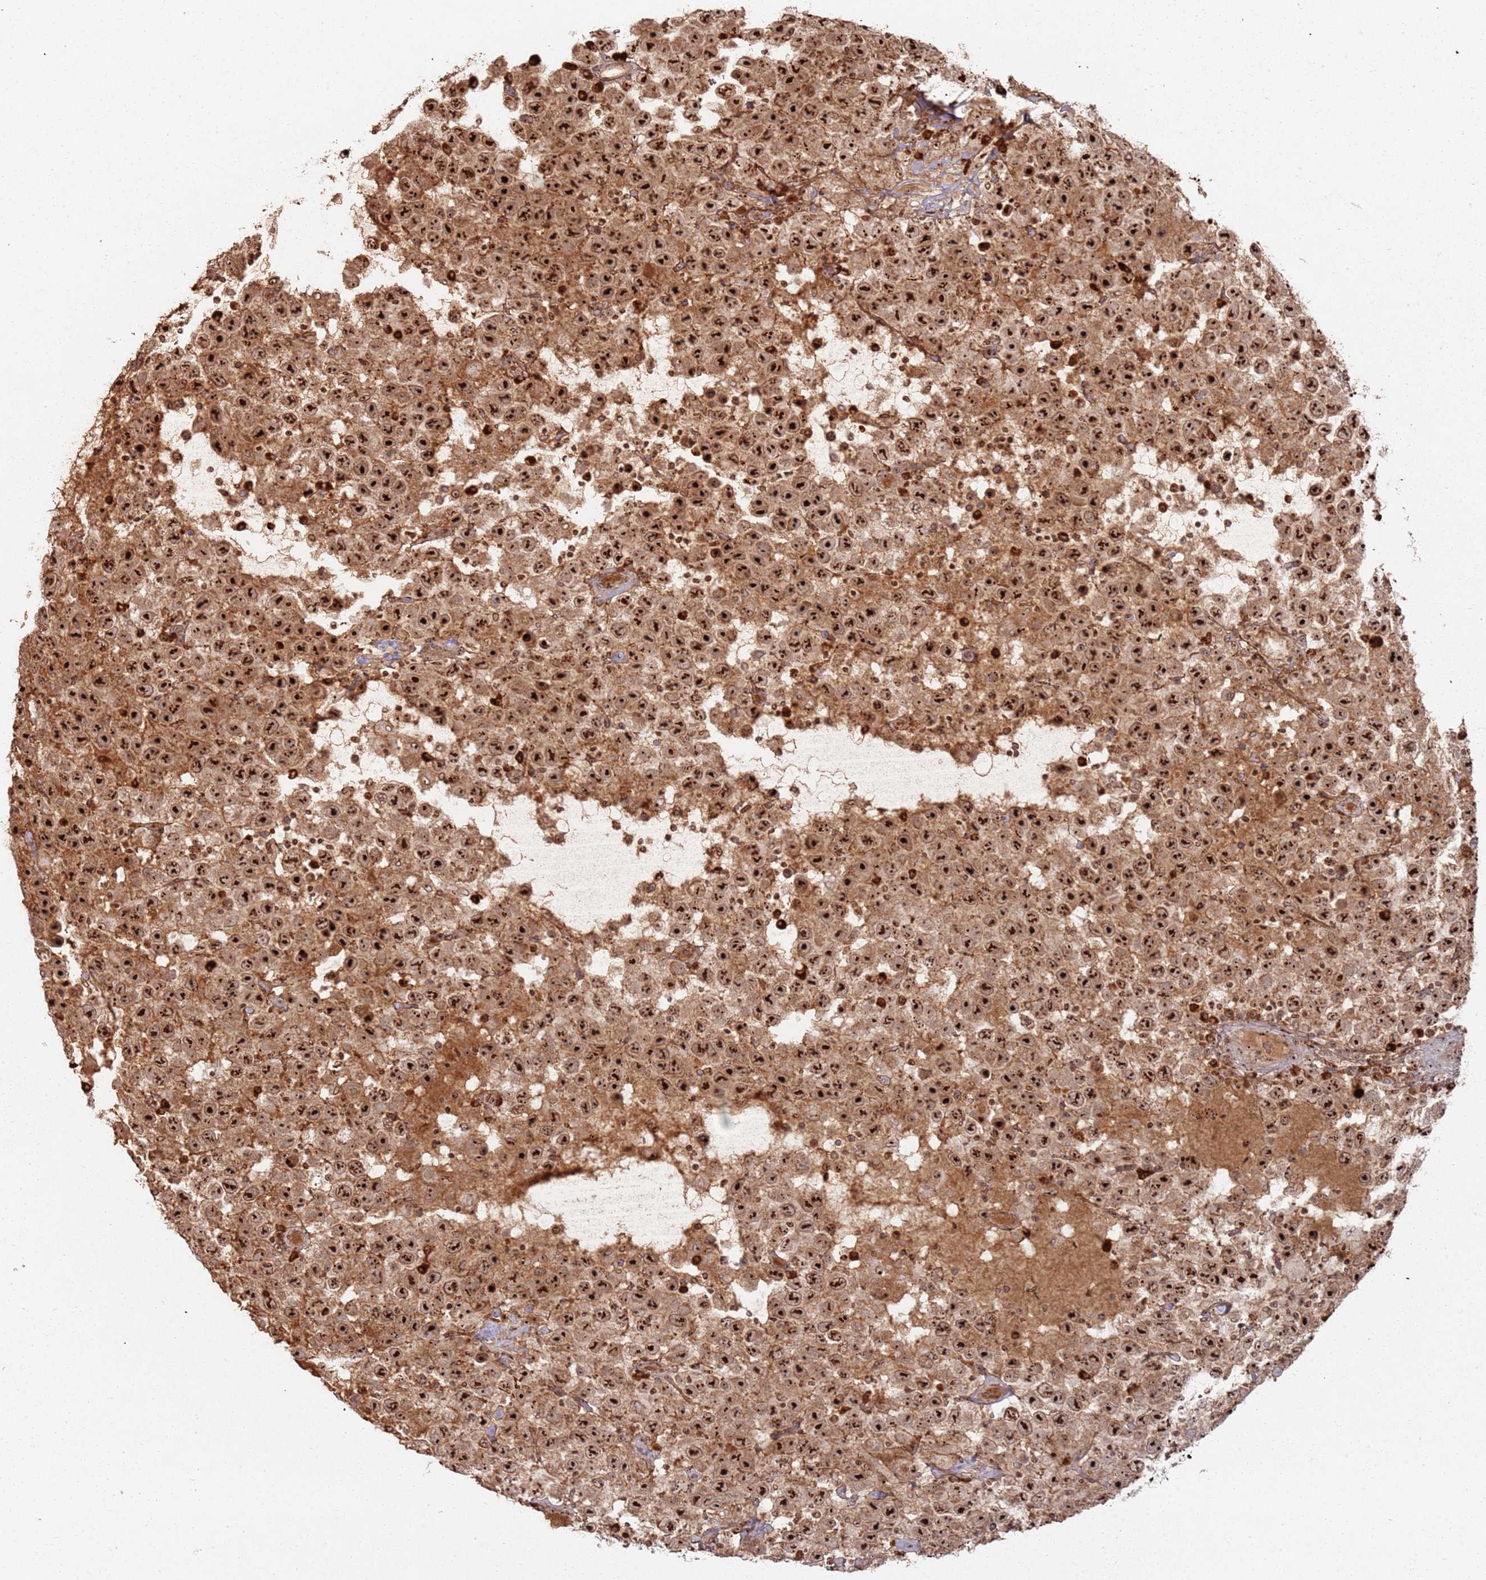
{"staining": {"intensity": "strong", "quantity": ">75%", "location": "nuclear"}, "tissue": "testis cancer", "cell_type": "Tumor cells", "image_type": "cancer", "snomed": [{"axis": "morphology", "description": "Seminoma, NOS"}, {"axis": "topography", "description": "Testis"}], "caption": "A micrograph of seminoma (testis) stained for a protein exhibits strong nuclear brown staining in tumor cells.", "gene": "UTP11", "patient": {"sex": "male", "age": 41}}